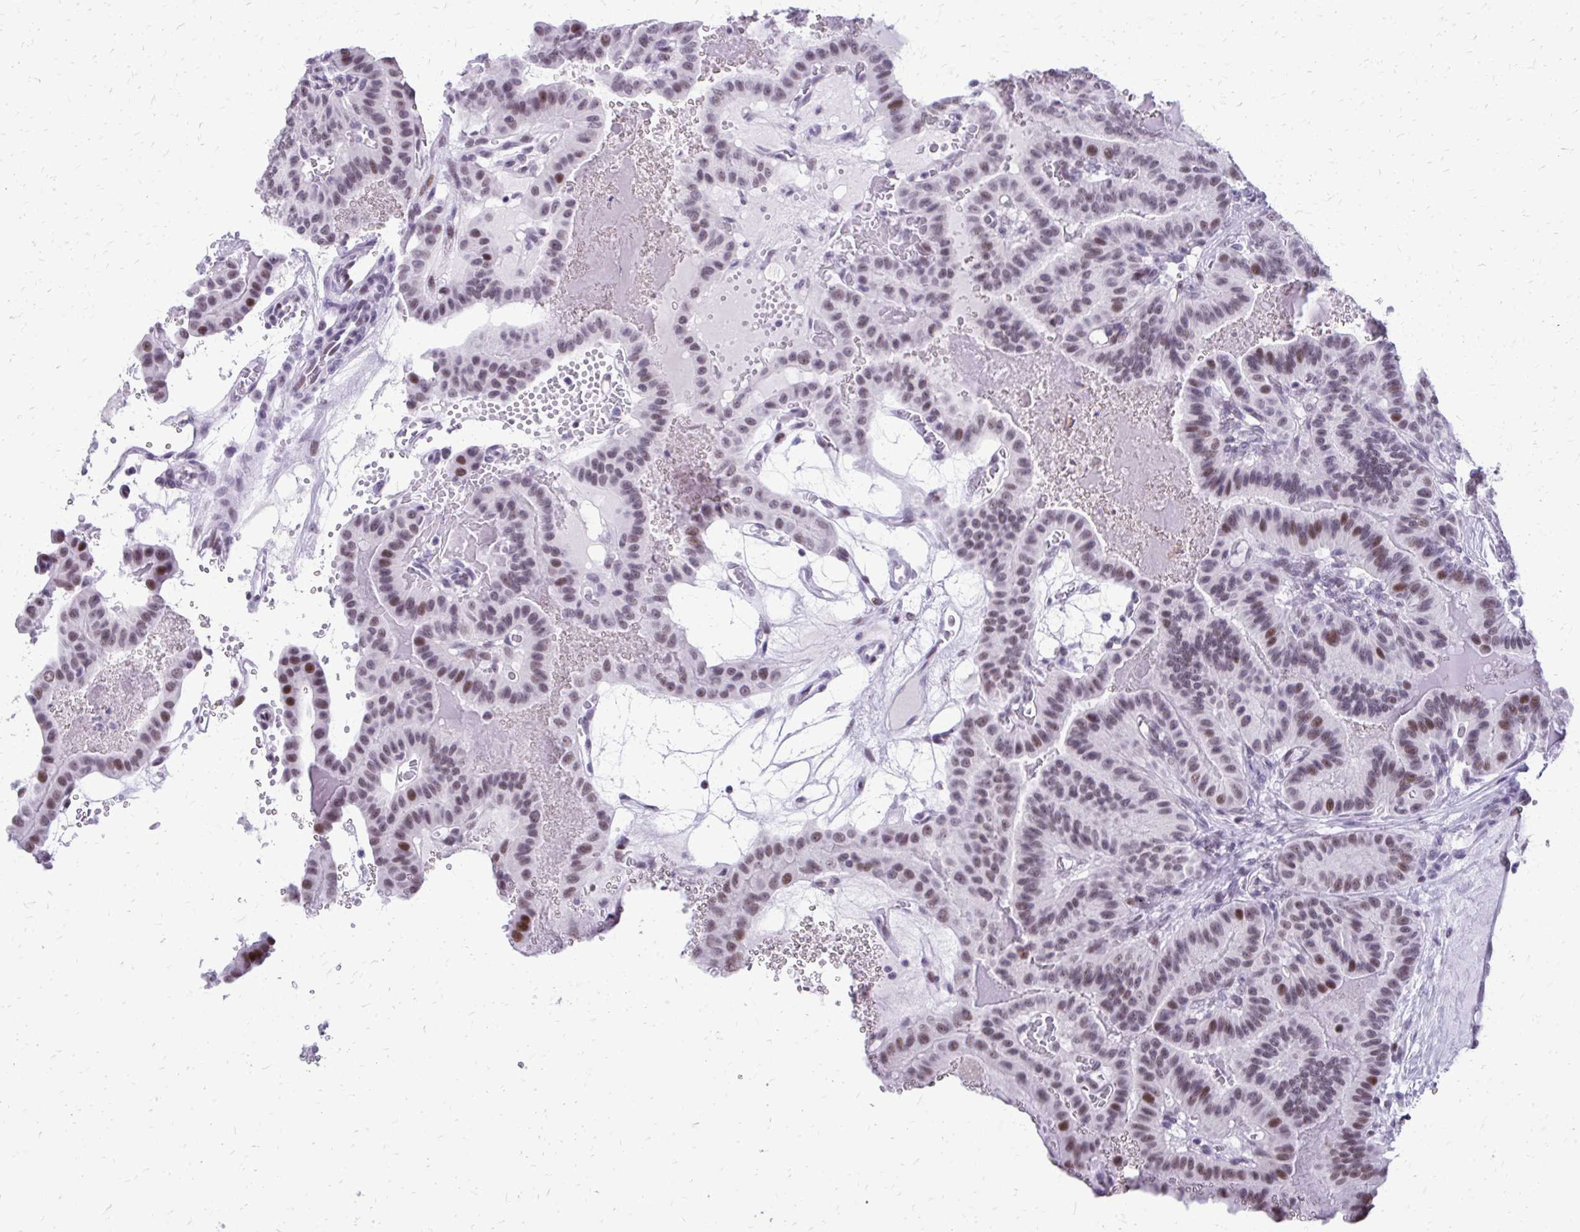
{"staining": {"intensity": "moderate", "quantity": "<25%", "location": "nuclear"}, "tissue": "thyroid cancer", "cell_type": "Tumor cells", "image_type": "cancer", "snomed": [{"axis": "morphology", "description": "Papillary adenocarcinoma, NOS"}, {"axis": "topography", "description": "Thyroid gland"}], "caption": "Human thyroid papillary adenocarcinoma stained with a brown dye displays moderate nuclear positive expression in about <25% of tumor cells.", "gene": "SS18", "patient": {"sex": "male", "age": 87}}